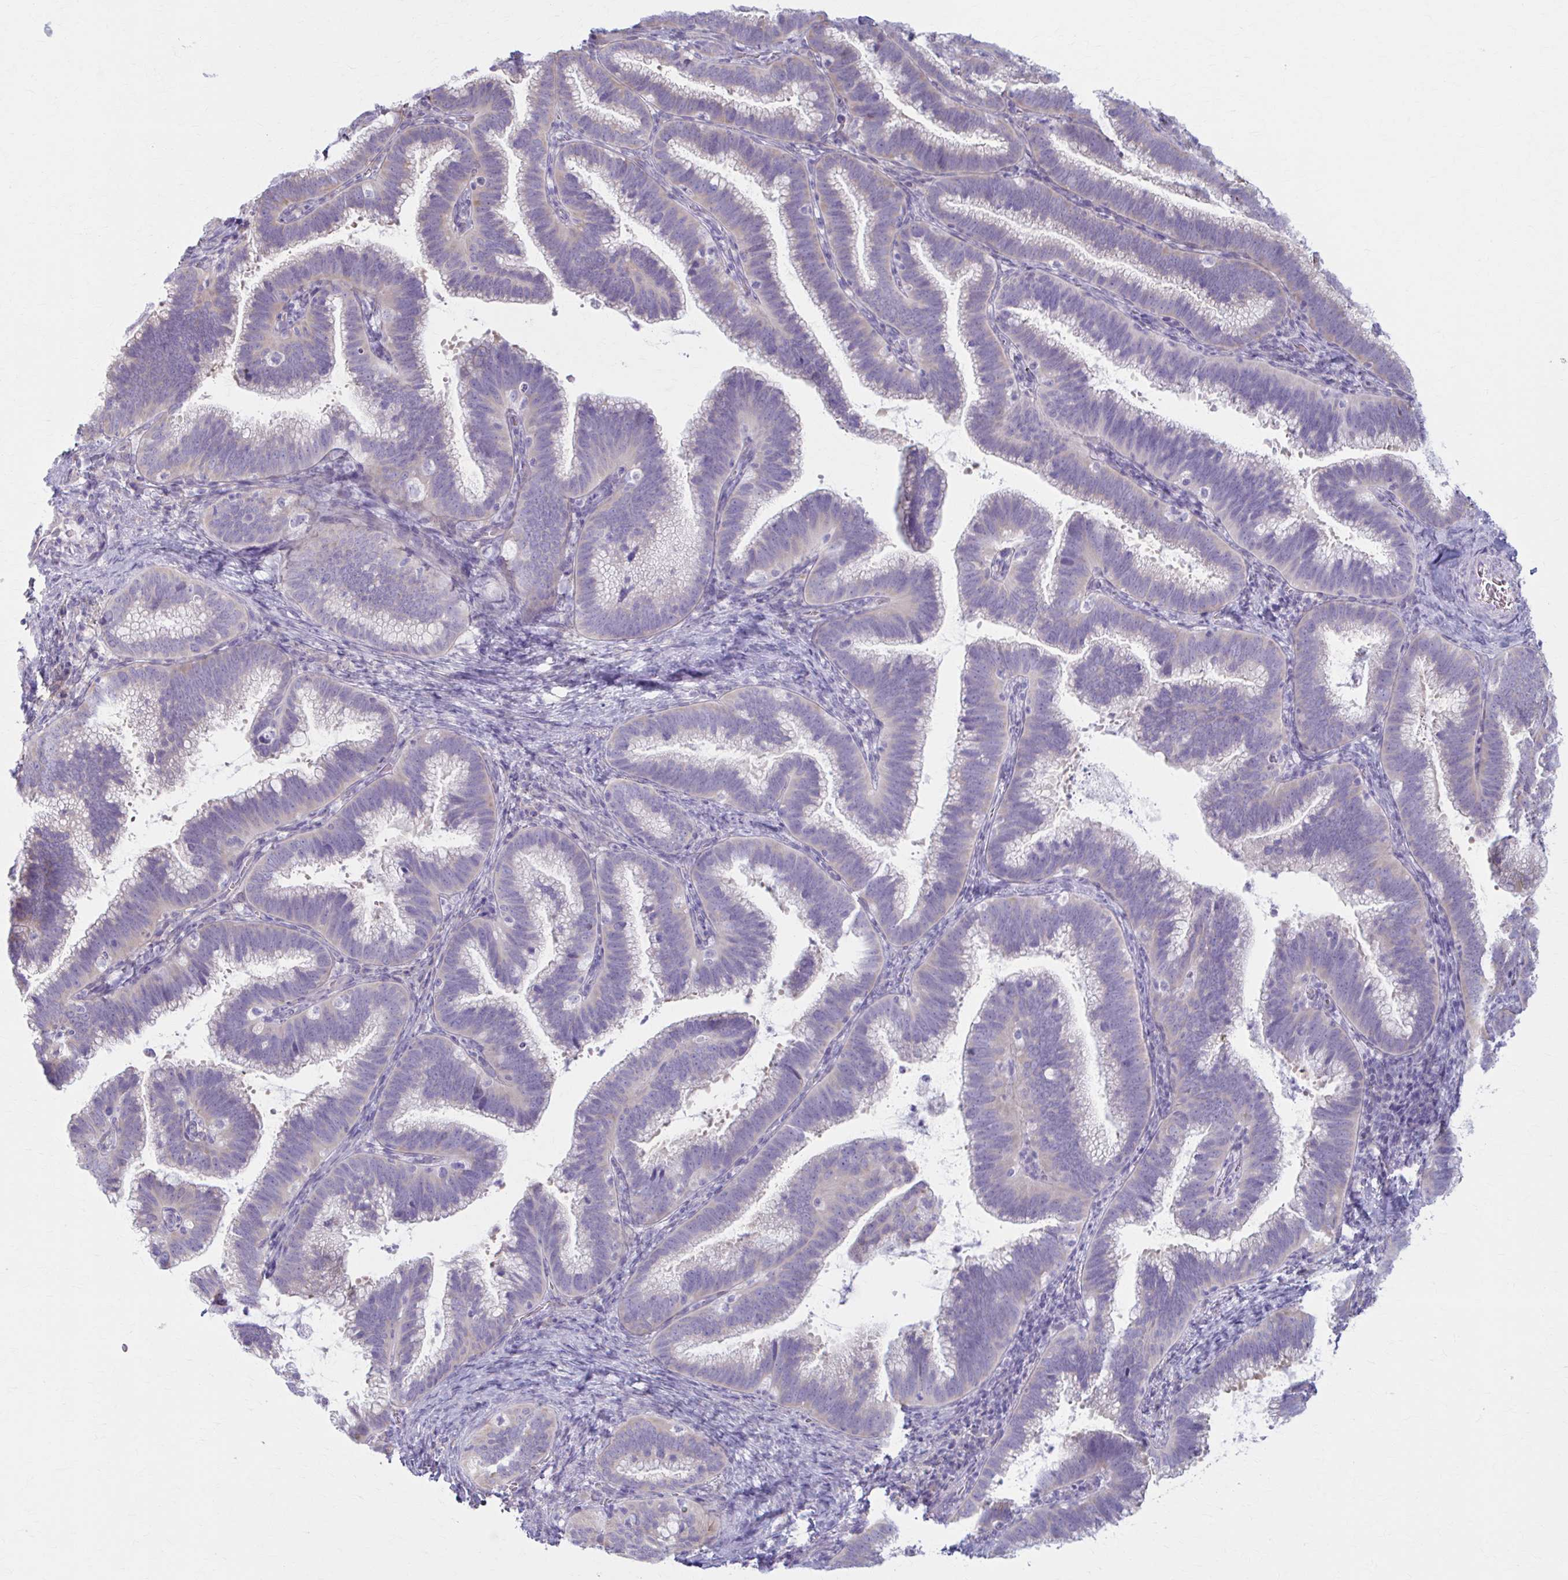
{"staining": {"intensity": "negative", "quantity": "none", "location": "none"}, "tissue": "cervical cancer", "cell_type": "Tumor cells", "image_type": "cancer", "snomed": [{"axis": "morphology", "description": "Adenocarcinoma, NOS"}, {"axis": "topography", "description": "Cervix"}], "caption": "Immunohistochemical staining of human cervical cancer (adenocarcinoma) displays no significant positivity in tumor cells.", "gene": "PRKRA", "patient": {"sex": "female", "age": 61}}